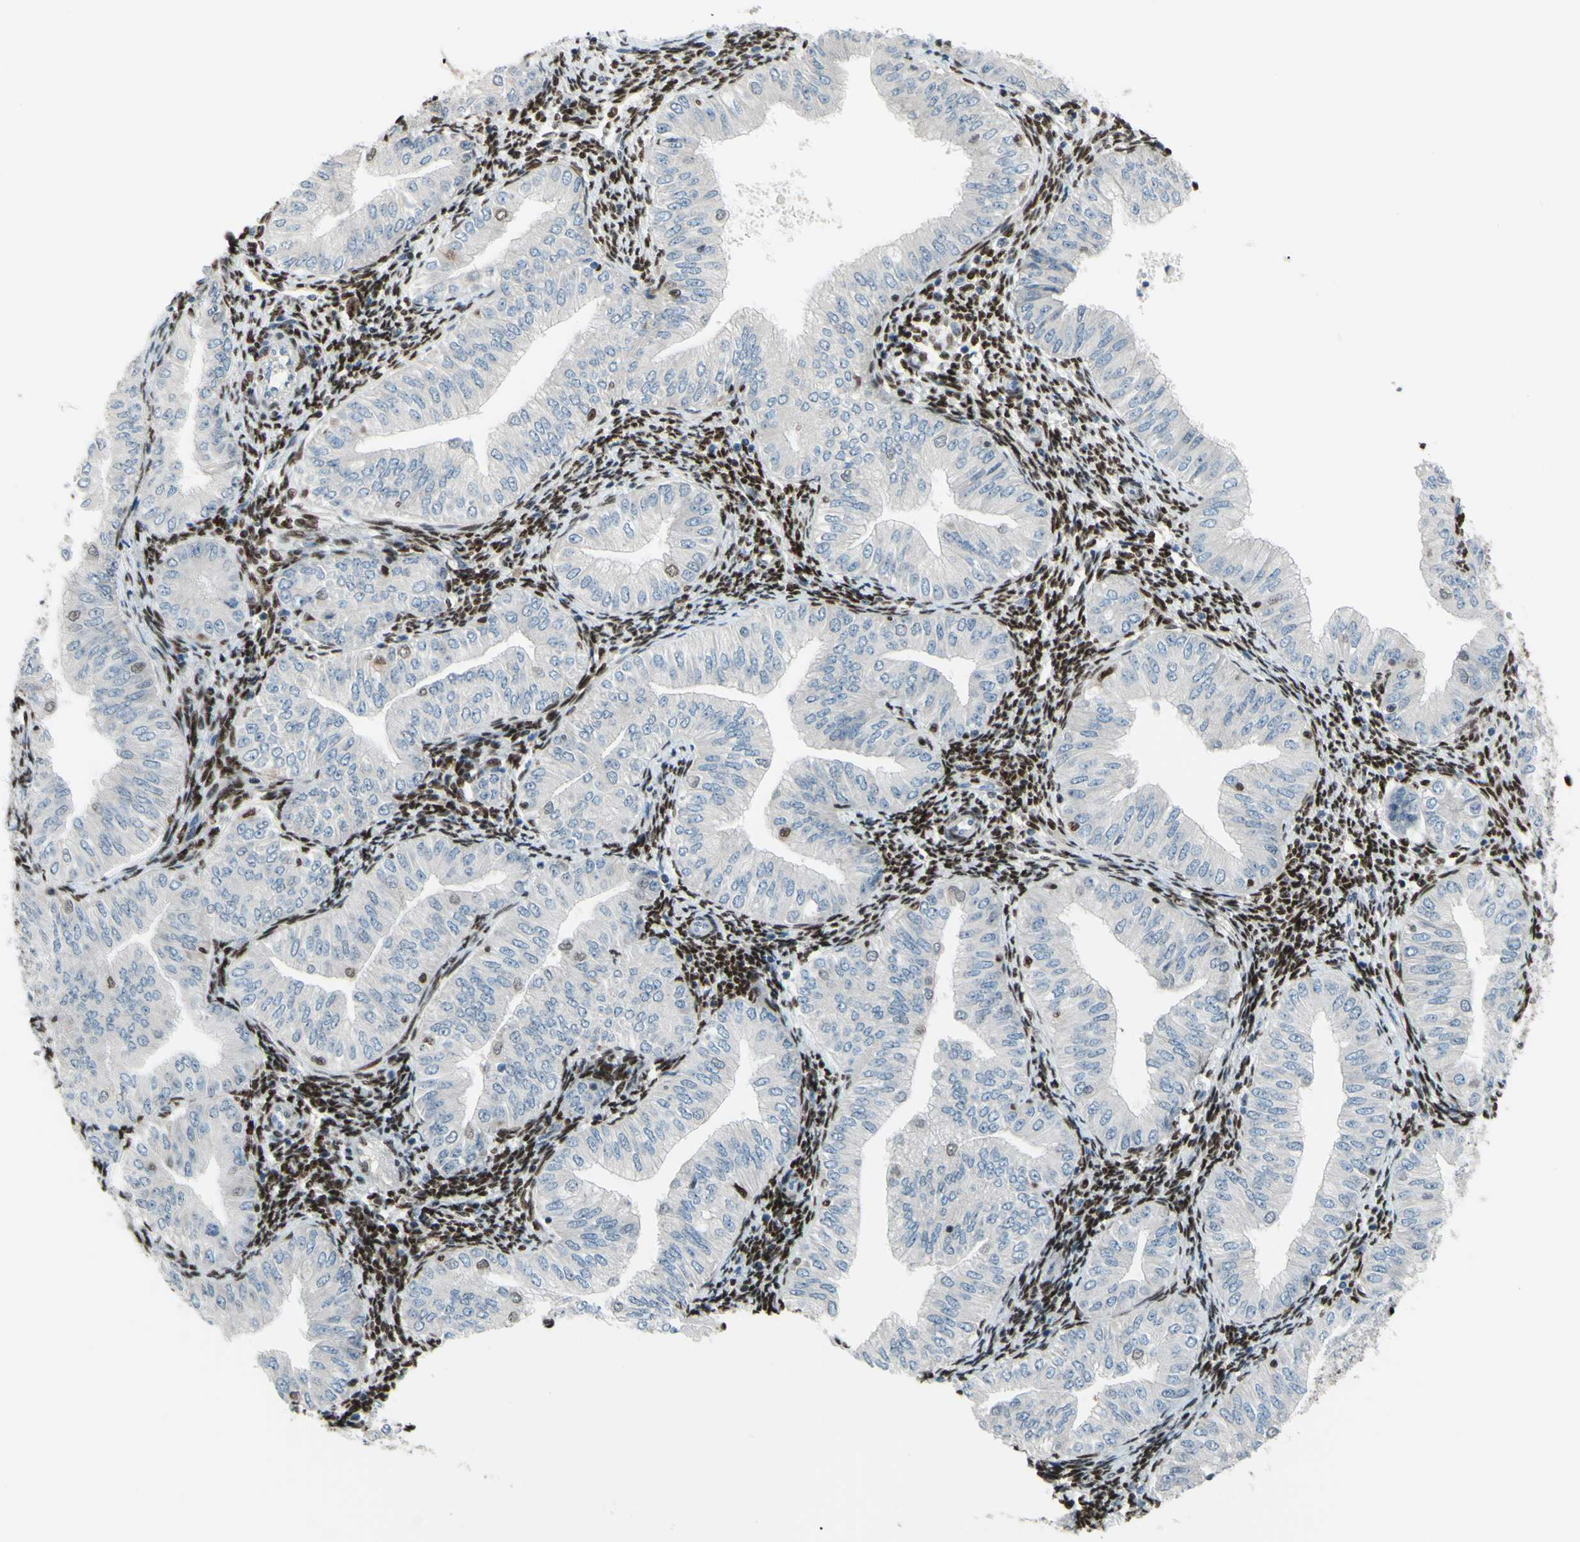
{"staining": {"intensity": "negative", "quantity": "none", "location": "none"}, "tissue": "endometrial cancer", "cell_type": "Tumor cells", "image_type": "cancer", "snomed": [{"axis": "morphology", "description": "Normal tissue, NOS"}, {"axis": "morphology", "description": "Adenocarcinoma, NOS"}, {"axis": "topography", "description": "Endometrium"}], "caption": "A photomicrograph of human adenocarcinoma (endometrial) is negative for staining in tumor cells. (Brightfield microscopy of DAB immunohistochemistry at high magnification).", "gene": "FKBP5", "patient": {"sex": "female", "age": 53}}